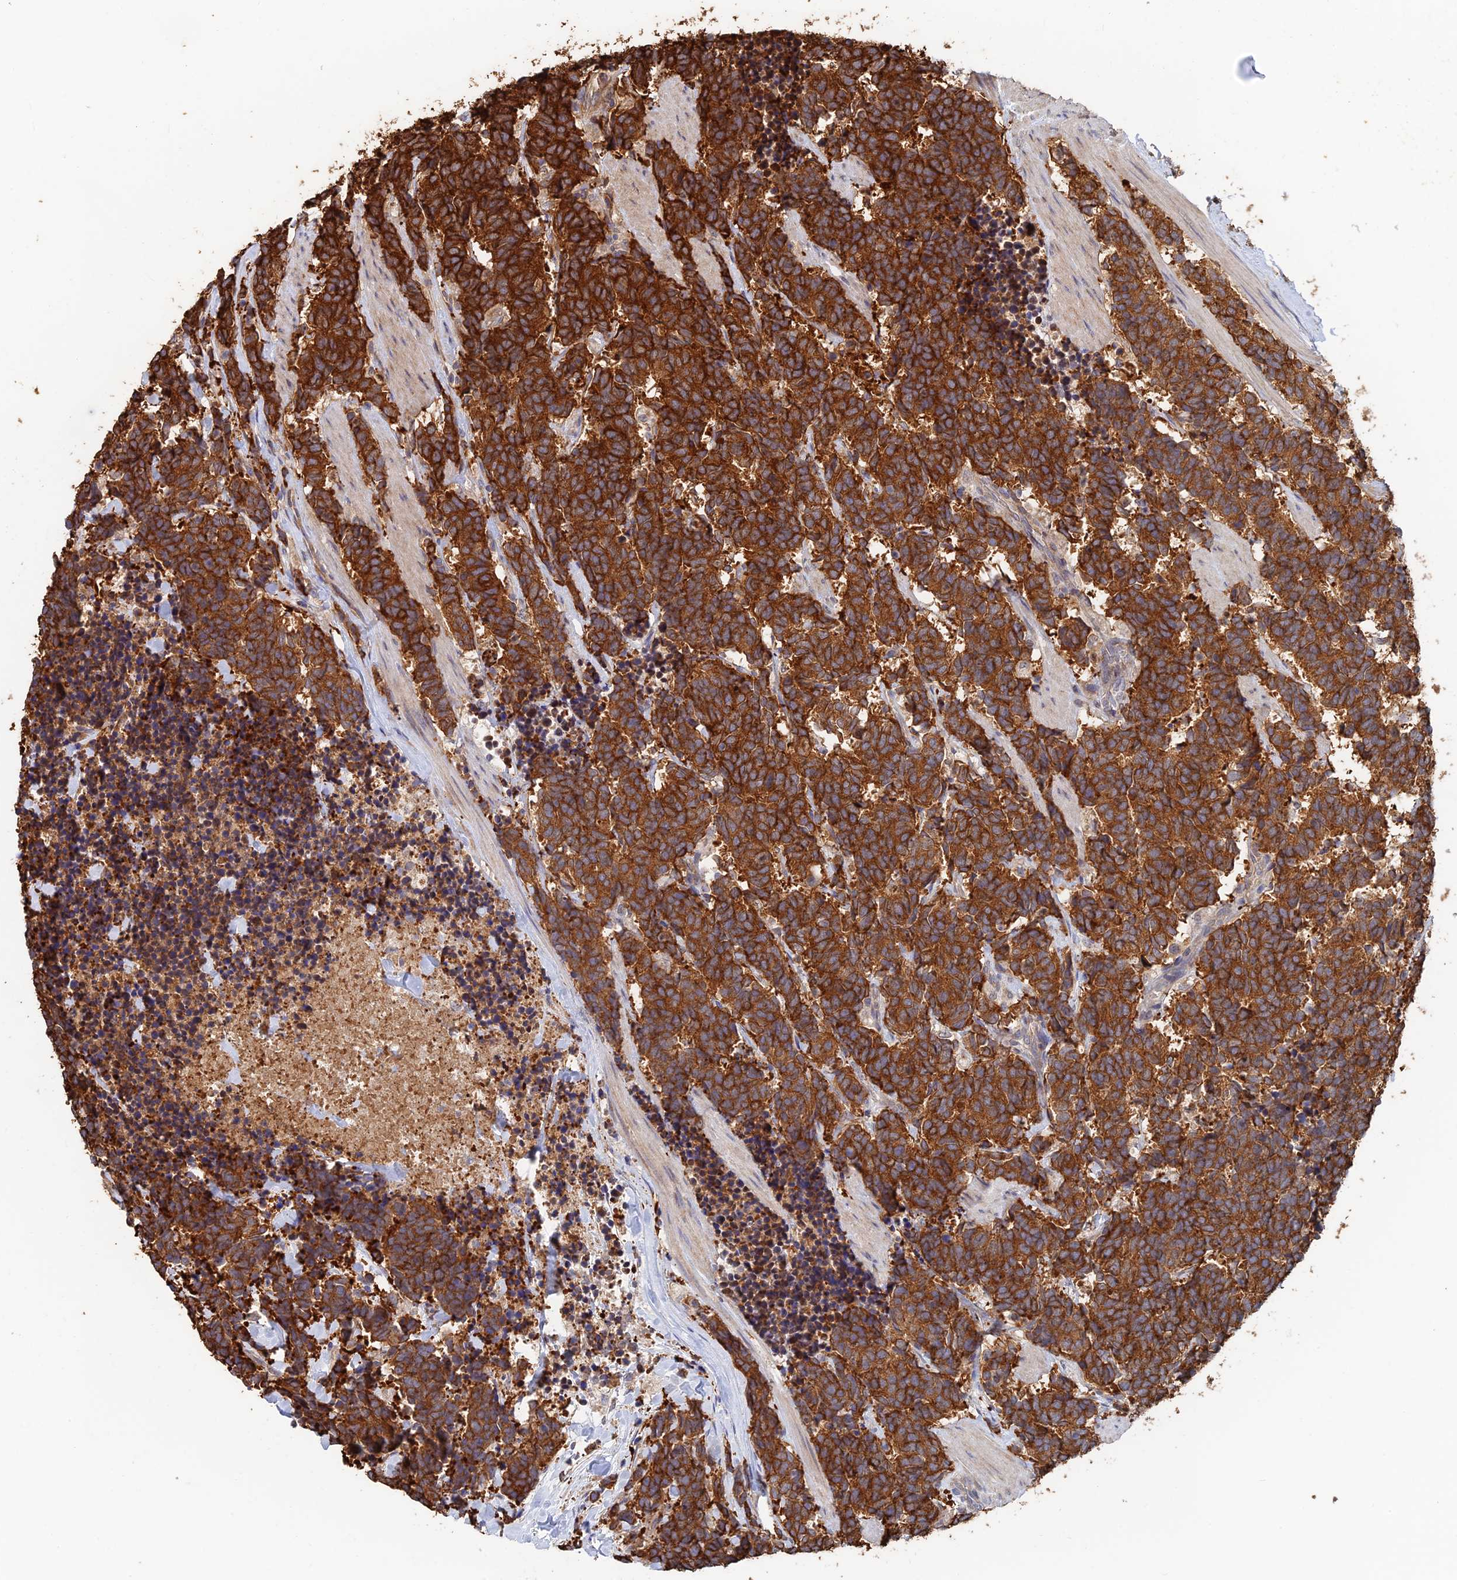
{"staining": {"intensity": "strong", "quantity": ">75%", "location": "cytoplasmic/membranous"}, "tissue": "carcinoid", "cell_type": "Tumor cells", "image_type": "cancer", "snomed": [{"axis": "morphology", "description": "Carcinoma, NOS"}, {"axis": "morphology", "description": "Carcinoid, malignant, NOS"}, {"axis": "topography", "description": "Prostate"}], "caption": "Brown immunohistochemical staining in human carcinoid shows strong cytoplasmic/membranous positivity in approximately >75% of tumor cells. (IHC, brightfield microscopy, high magnification).", "gene": "WBP11", "patient": {"sex": "male", "age": 57}}